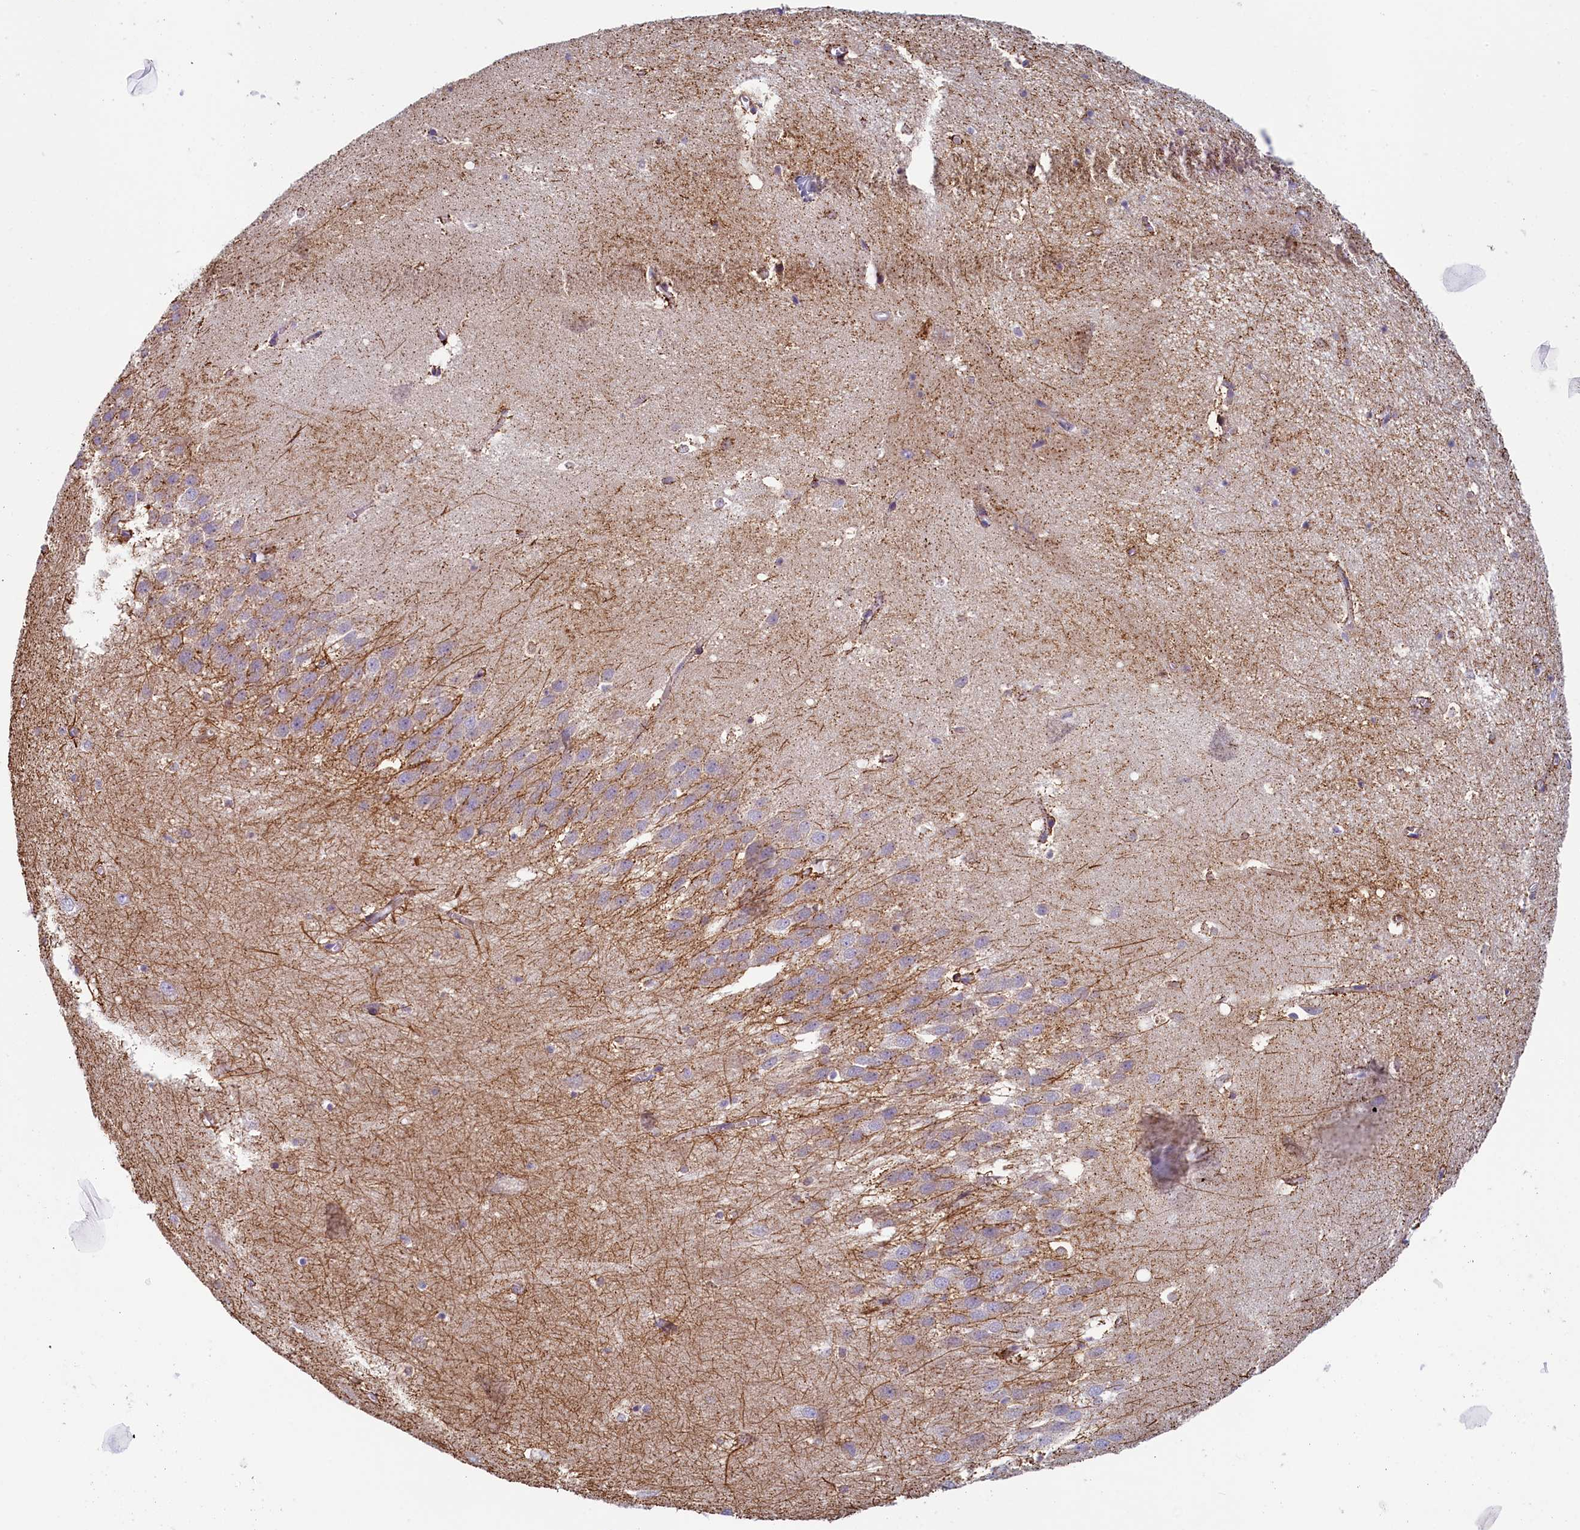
{"staining": {"intensity": "moderate", "quantity": "<25%", "location": "cytoplasmic/membranous"}, "tissue": "hippocampus", "cell_type": "Glial cells", "image_type": "normal", "snomed": [{"axis": "morphology", "description": "Normal tissue, NOS"}, {"axis": "topography", "description": "Hippocampus"}], "caption": "Protein expression analysis of unremarkable human hippocampus reveals moderate cytoplasmic/membranous positivity in approximately <25% of glial cells. (Brightfield microscopy of DAB IHC at high magnification).", "gene": "TRAF3IP3", "patient": {"sex": "female", "age": 64}}